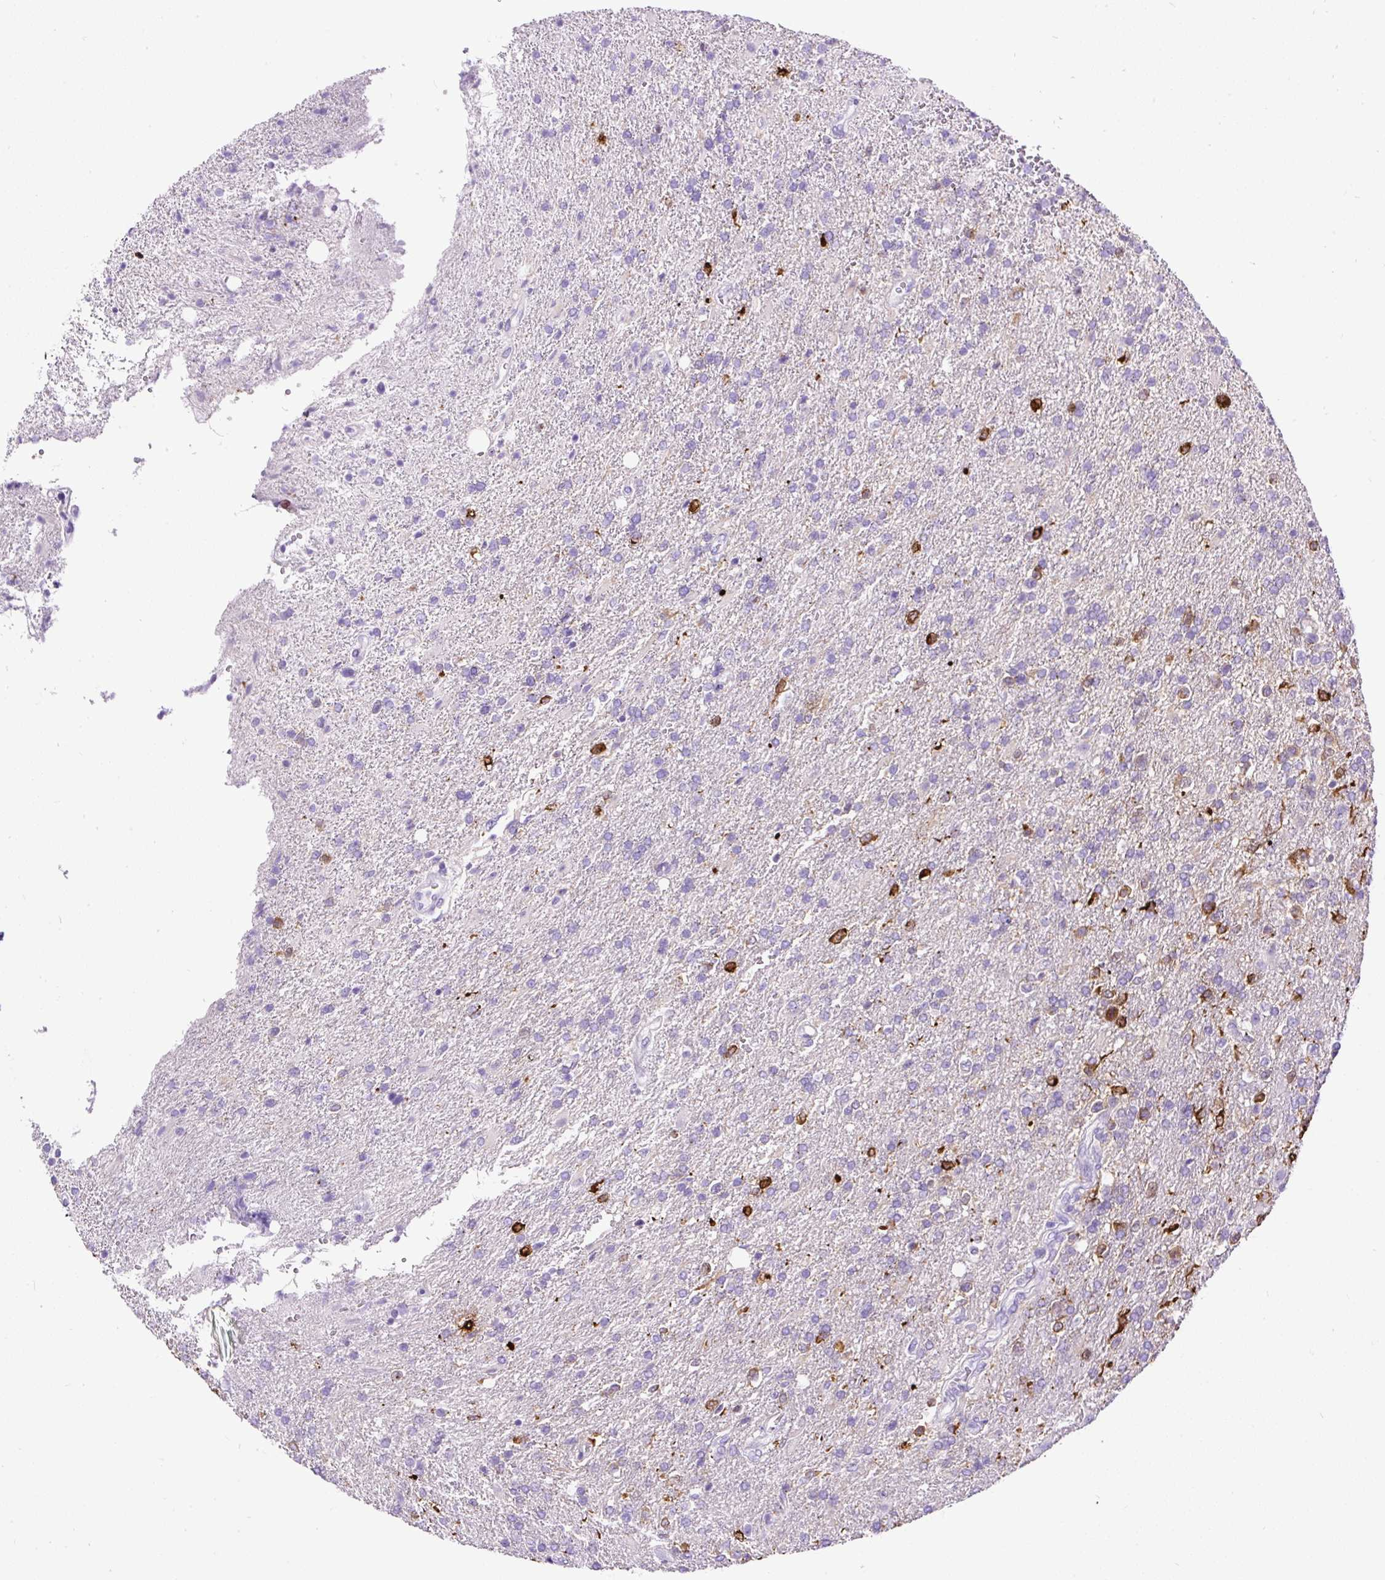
{"staining": {"intensity": "negative", "quantity": "none", "location": "none"}, "tissue": "glioma", "cell_type": "Tumor cells", "image_type": "cancer", "snomed": [{"axis": "morphology", "description": "Glioma, malignant, High grade"}, {"axis": "topography", "description": "Brain"}], "caption": "A high-resolution photomicrograph shows immunohistochemistry (IHC) staining of glioma, which shows no significant staining in tumor cells.", "gene": "PDIA2", "patient": {"sex": "male", "age": 56}}